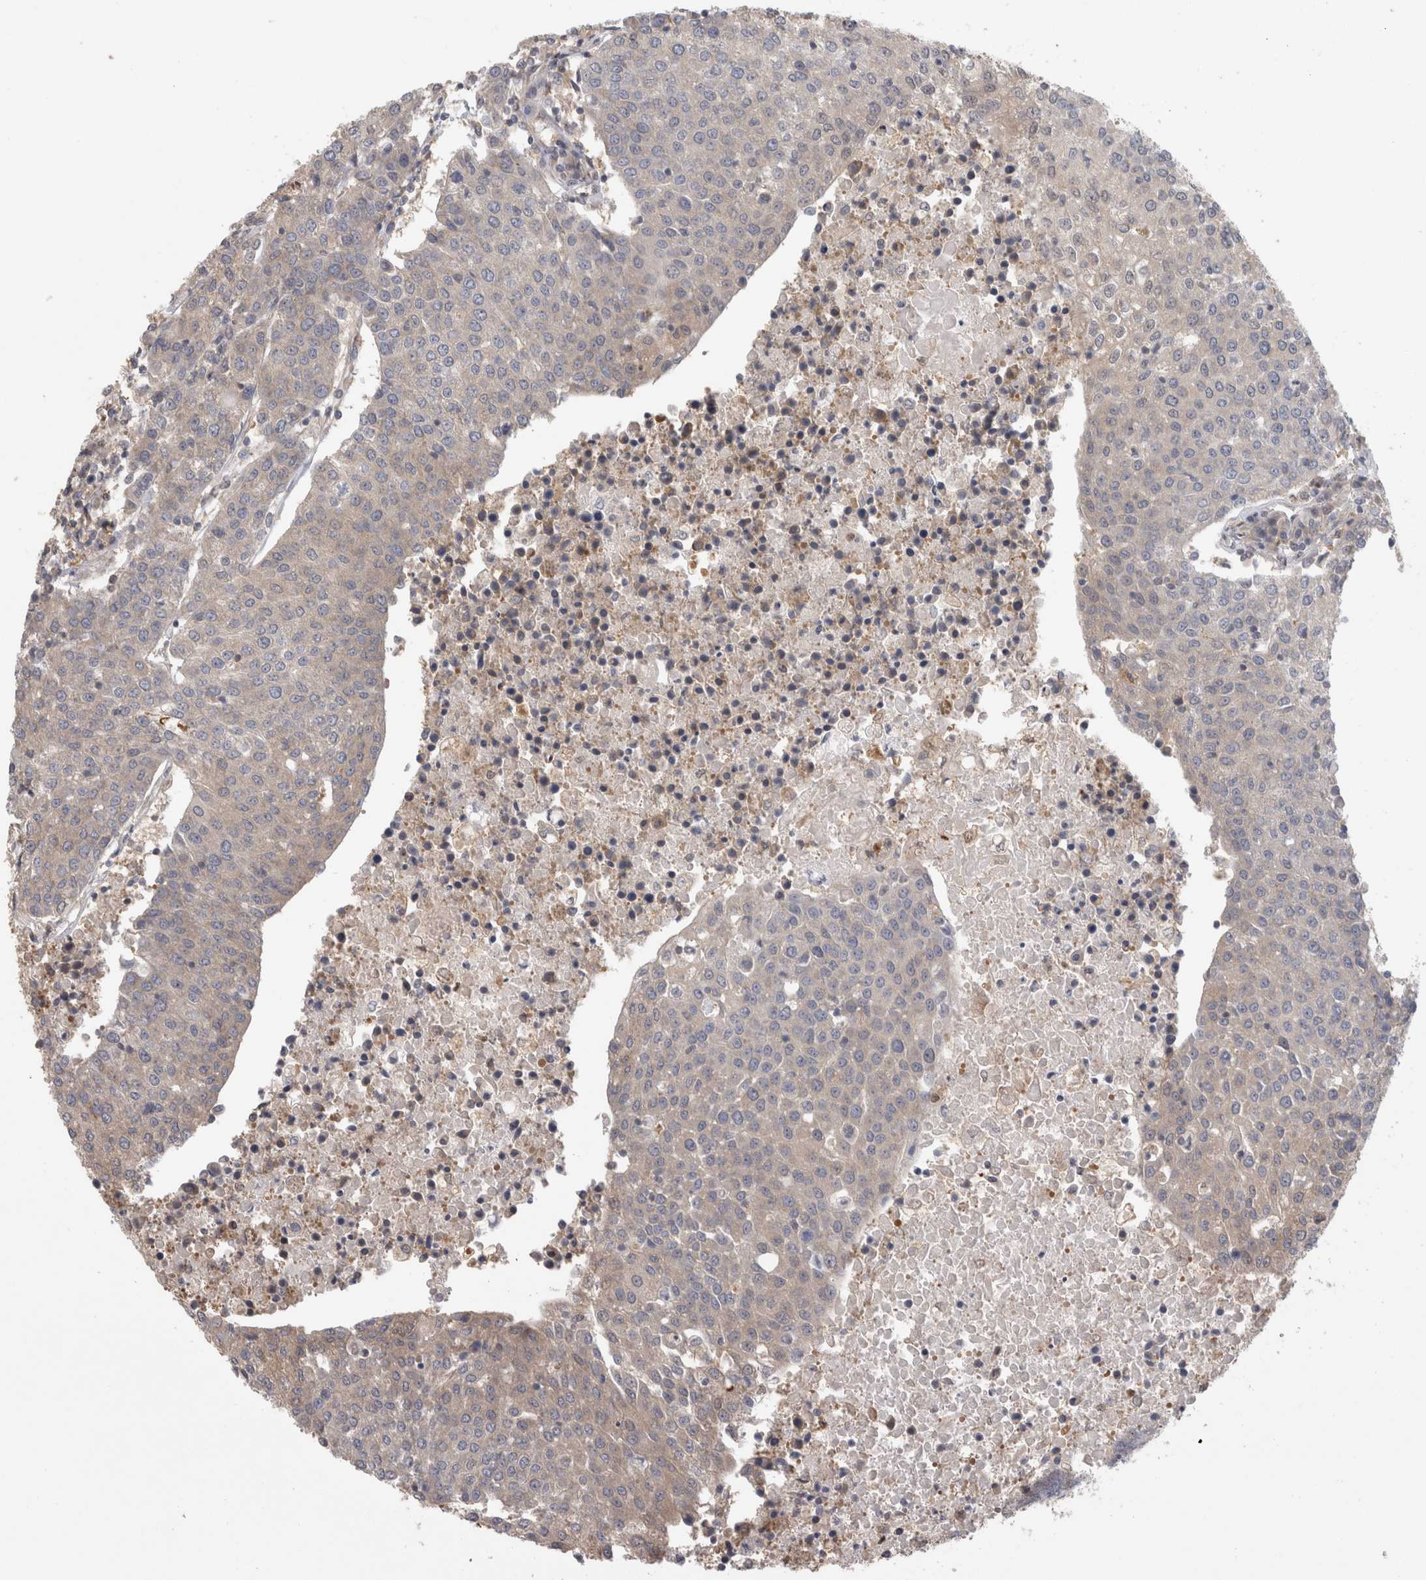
{"staining": {"intensity": "negative", "quantity": "none", "location": "none"}, "tissue": "urothelial cancer", "cell_type": "Tumor cells", "image_type": "cancer", "snomed": [{"axis": "morphology", "description": "Urothelial carcinoma, High grade"}, {"axis": "topography", "description": "Urinary bladder"}], "caption": "Urothelial cancer stained for a protein using immunohistochemistry (IHC) shows no positivity tumor cells.", "gene": "PIGP", "patient": {"sex": "female", "age": 85}}